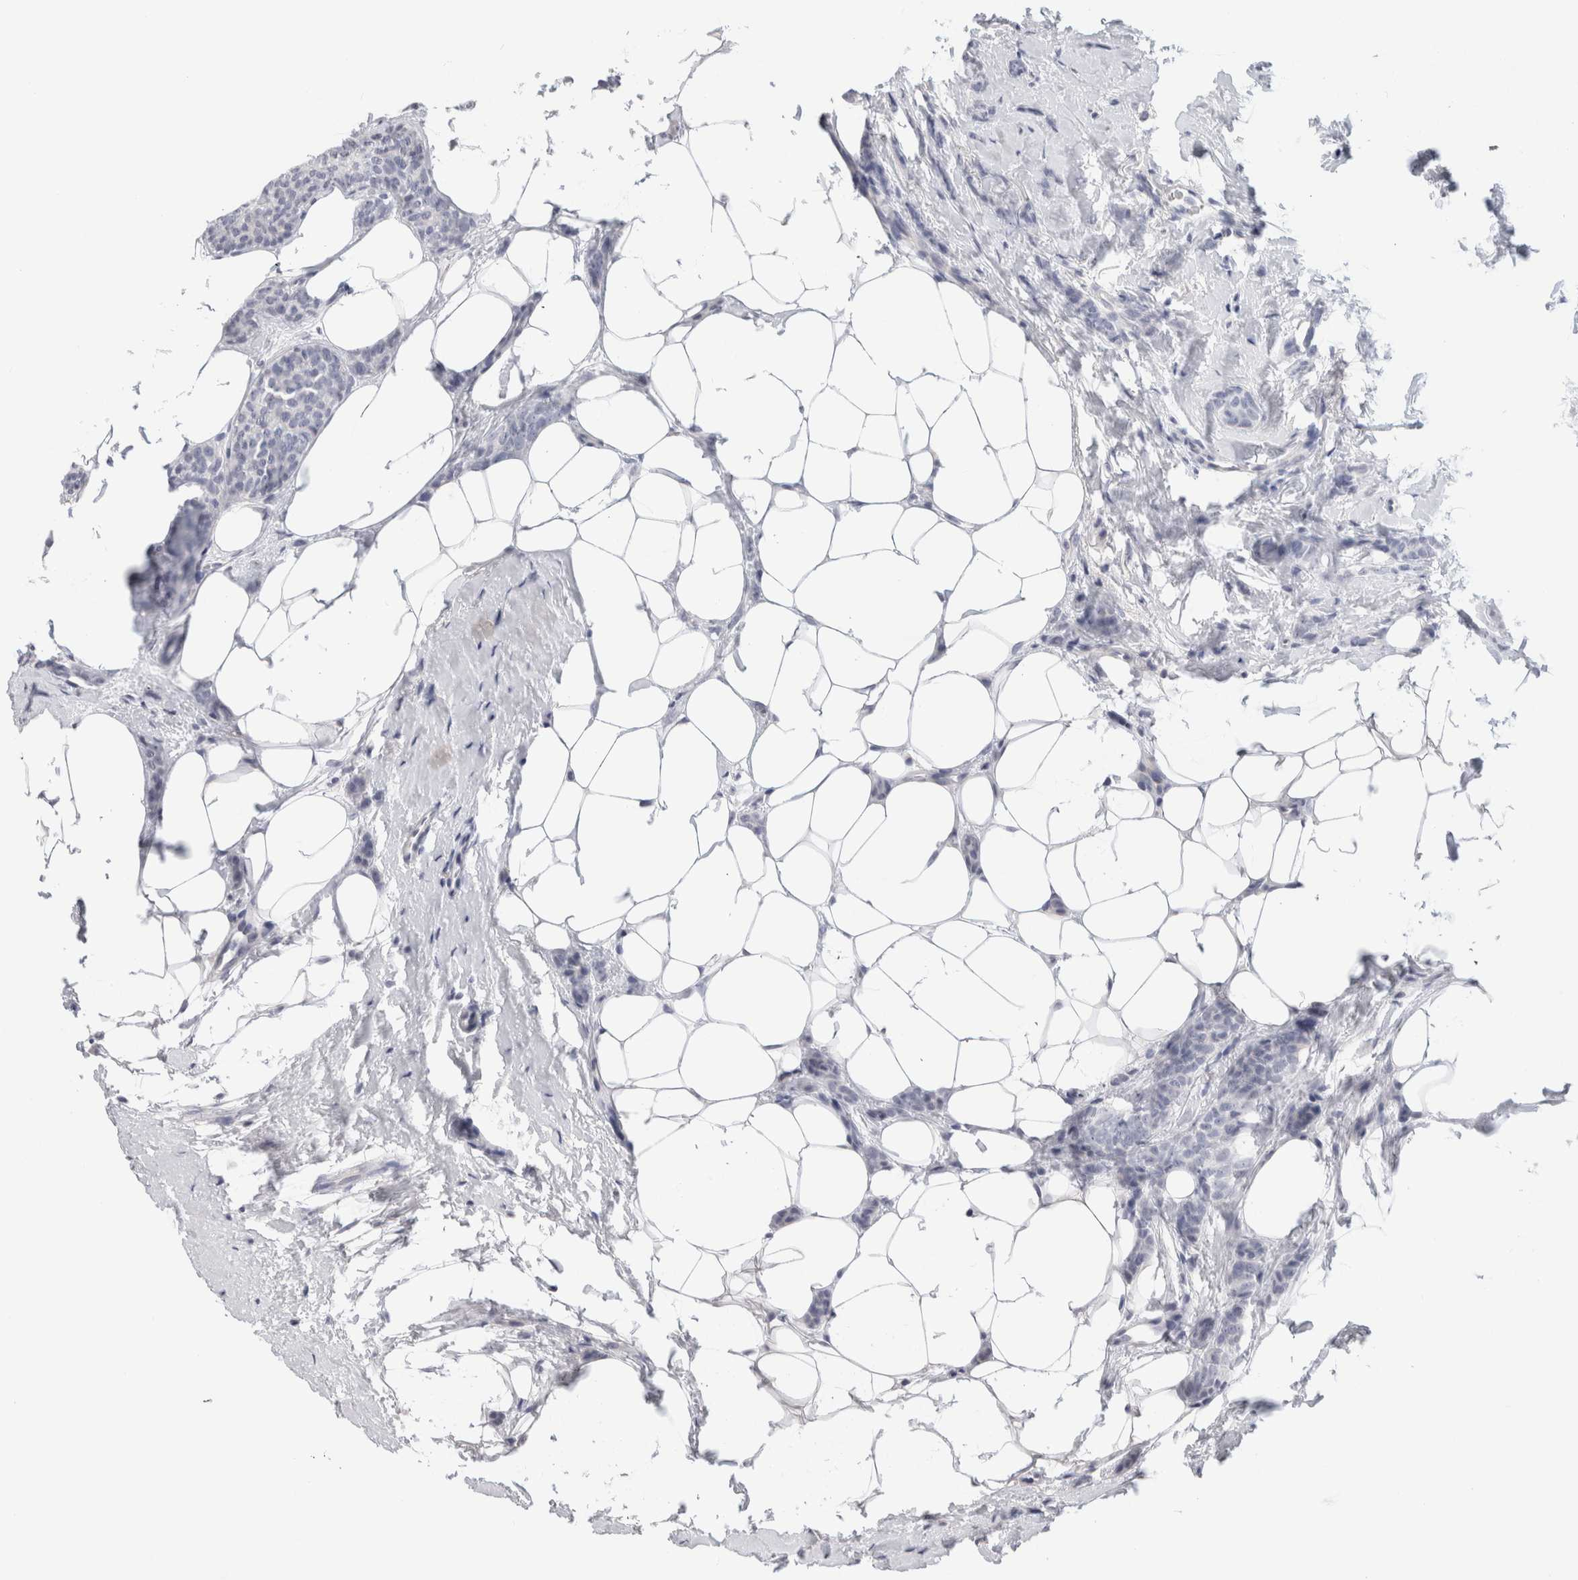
{"staining": {"intensity": "negative", "quantity": "none", "location": "none"}, "tissue": "breast cancer", "cell_type": "Tumor cells", "image_type": "cancer", "snomed": [{"axis": "morphology", "description": "Lobular carcinoma"}, {"axis": "topography", "description": "Skin"}, {"axis": "topography", "description": "Breast"}], "caption": "A micrograph of lobular carcinoma (breast) stained for a protein demonstrates no brown staining in tumor cells.", "gene": "AFP", "patient": {"sex": "female", "age": 46}}